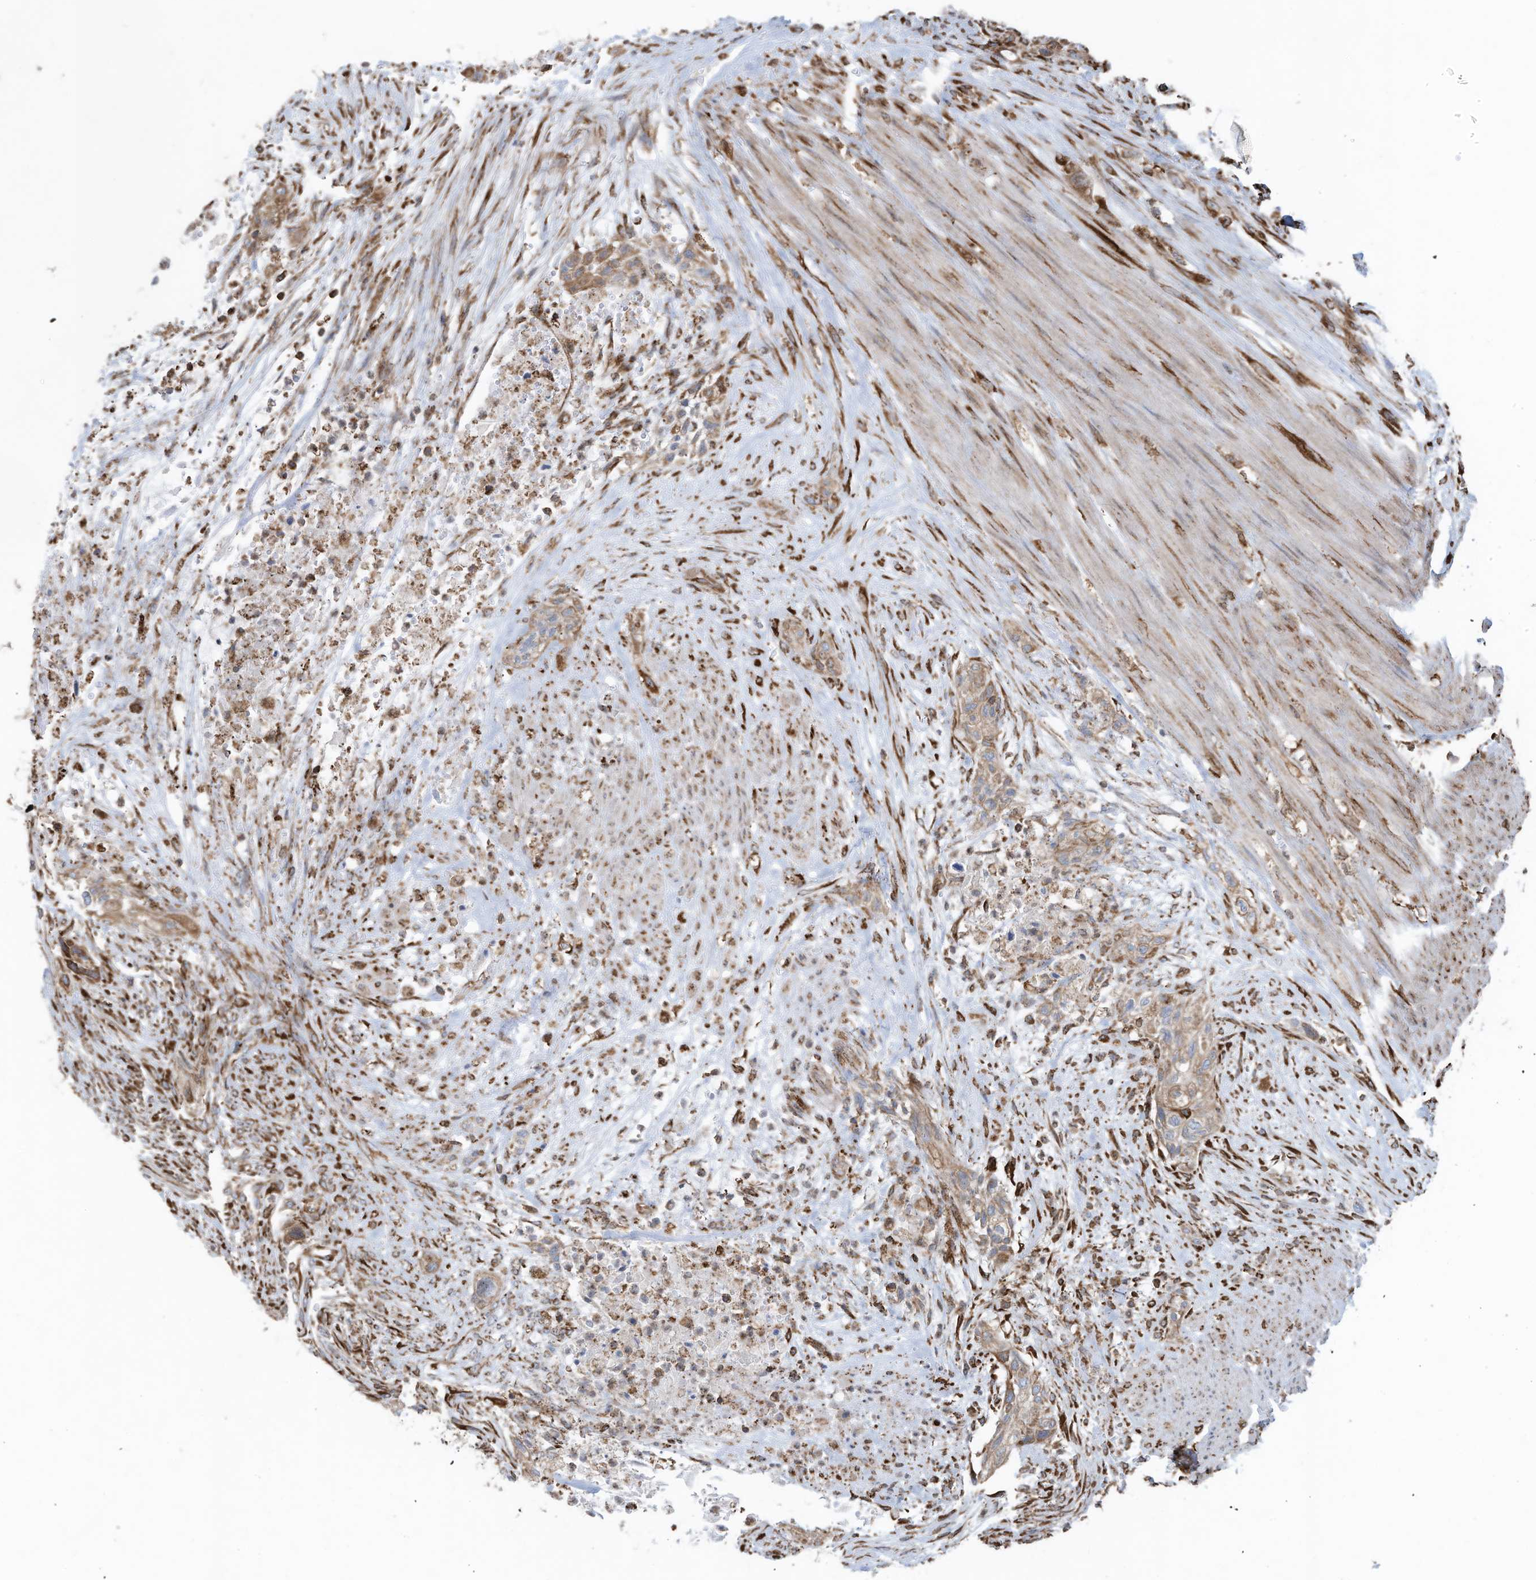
{"staining": {"intensity": "moderate", "quantity": ">75%", "location": "cytoplasmic/membranous"}, "tissue": "urothelial cancer", "cell_type": "Tumor cells", "image_type": "cancer", "snomed": [{"axis": "morphology", "description": "Urothelial carcinoma, High grade"}, {"axis": "topography", "description": "Urinary bladder"}], "caption": "Protein analysis of urothelial cancer tissue shows moderate cytoplasmic/membranous expression in approximately >75% of tumor cells. The staining was performed using DAB to visualize the protein expression in brown, while the nuclei were stained in blue with hematoxylin (Magnification: 20x).", "gene": "ZNF354C", "patient": {"sex": "male", "age": 35}}